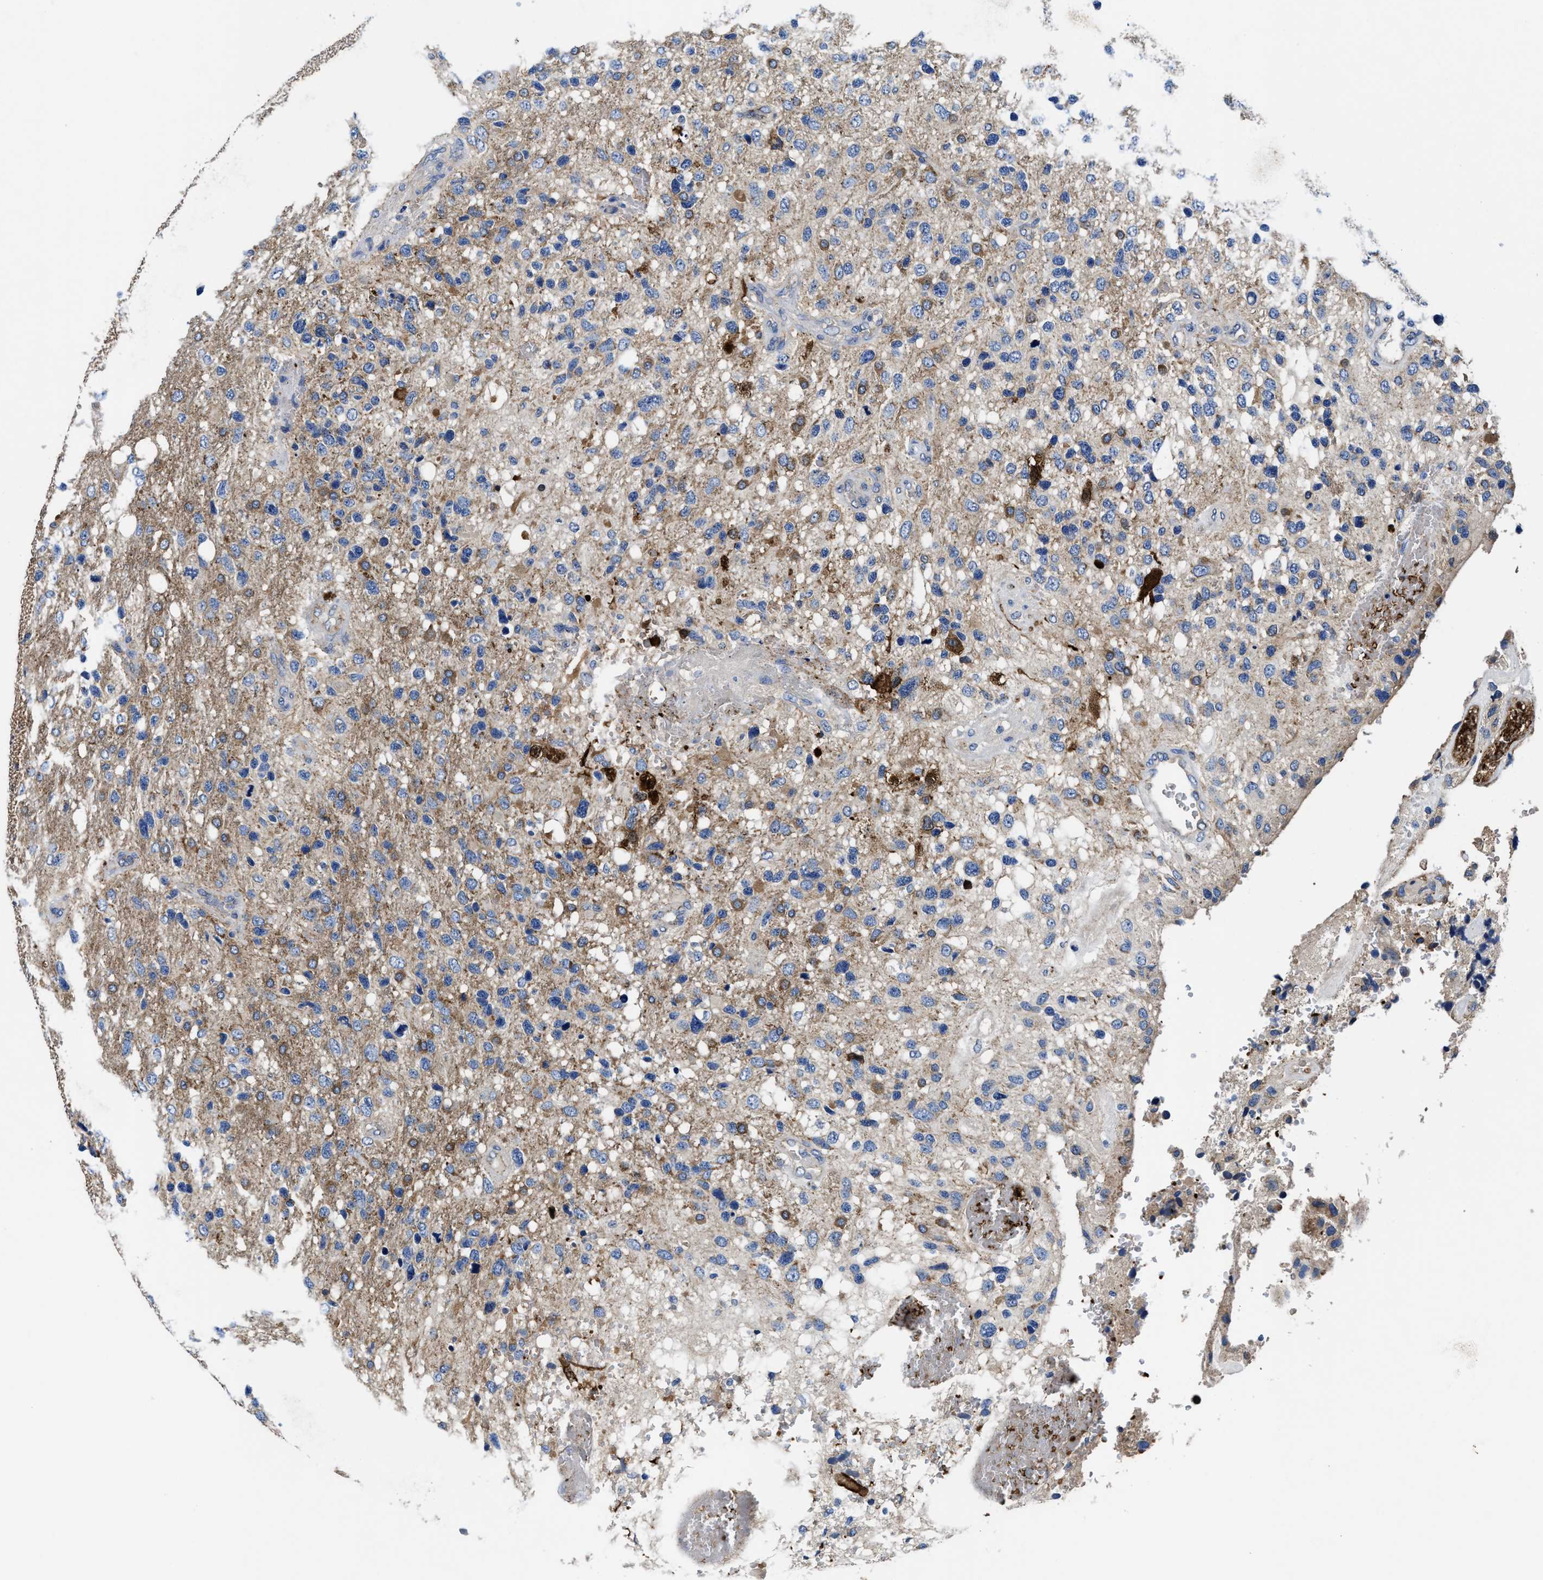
{"staining": {"intensity": "weak", "quantity": "25%-75%", "location": "cytoplasmic/membranous"}, "tissue": "glioma", "cell_type": "Tumor cells", "image_type": "cancer", "snomed": [{"axis": "morphology", "description": "Glioma, malignant, High grade"}, {"axis": "topography", "description": "Brain"}], "caption": "Immunohistochemical staining of human malignant glioma (high-grade) exhibits low levels of weak cytoplasmic/membranous protein staining in about 25%-75% of tumor cells.", "gene": "PHLPP1", "patient": {"sex": "female", "age": 58}}